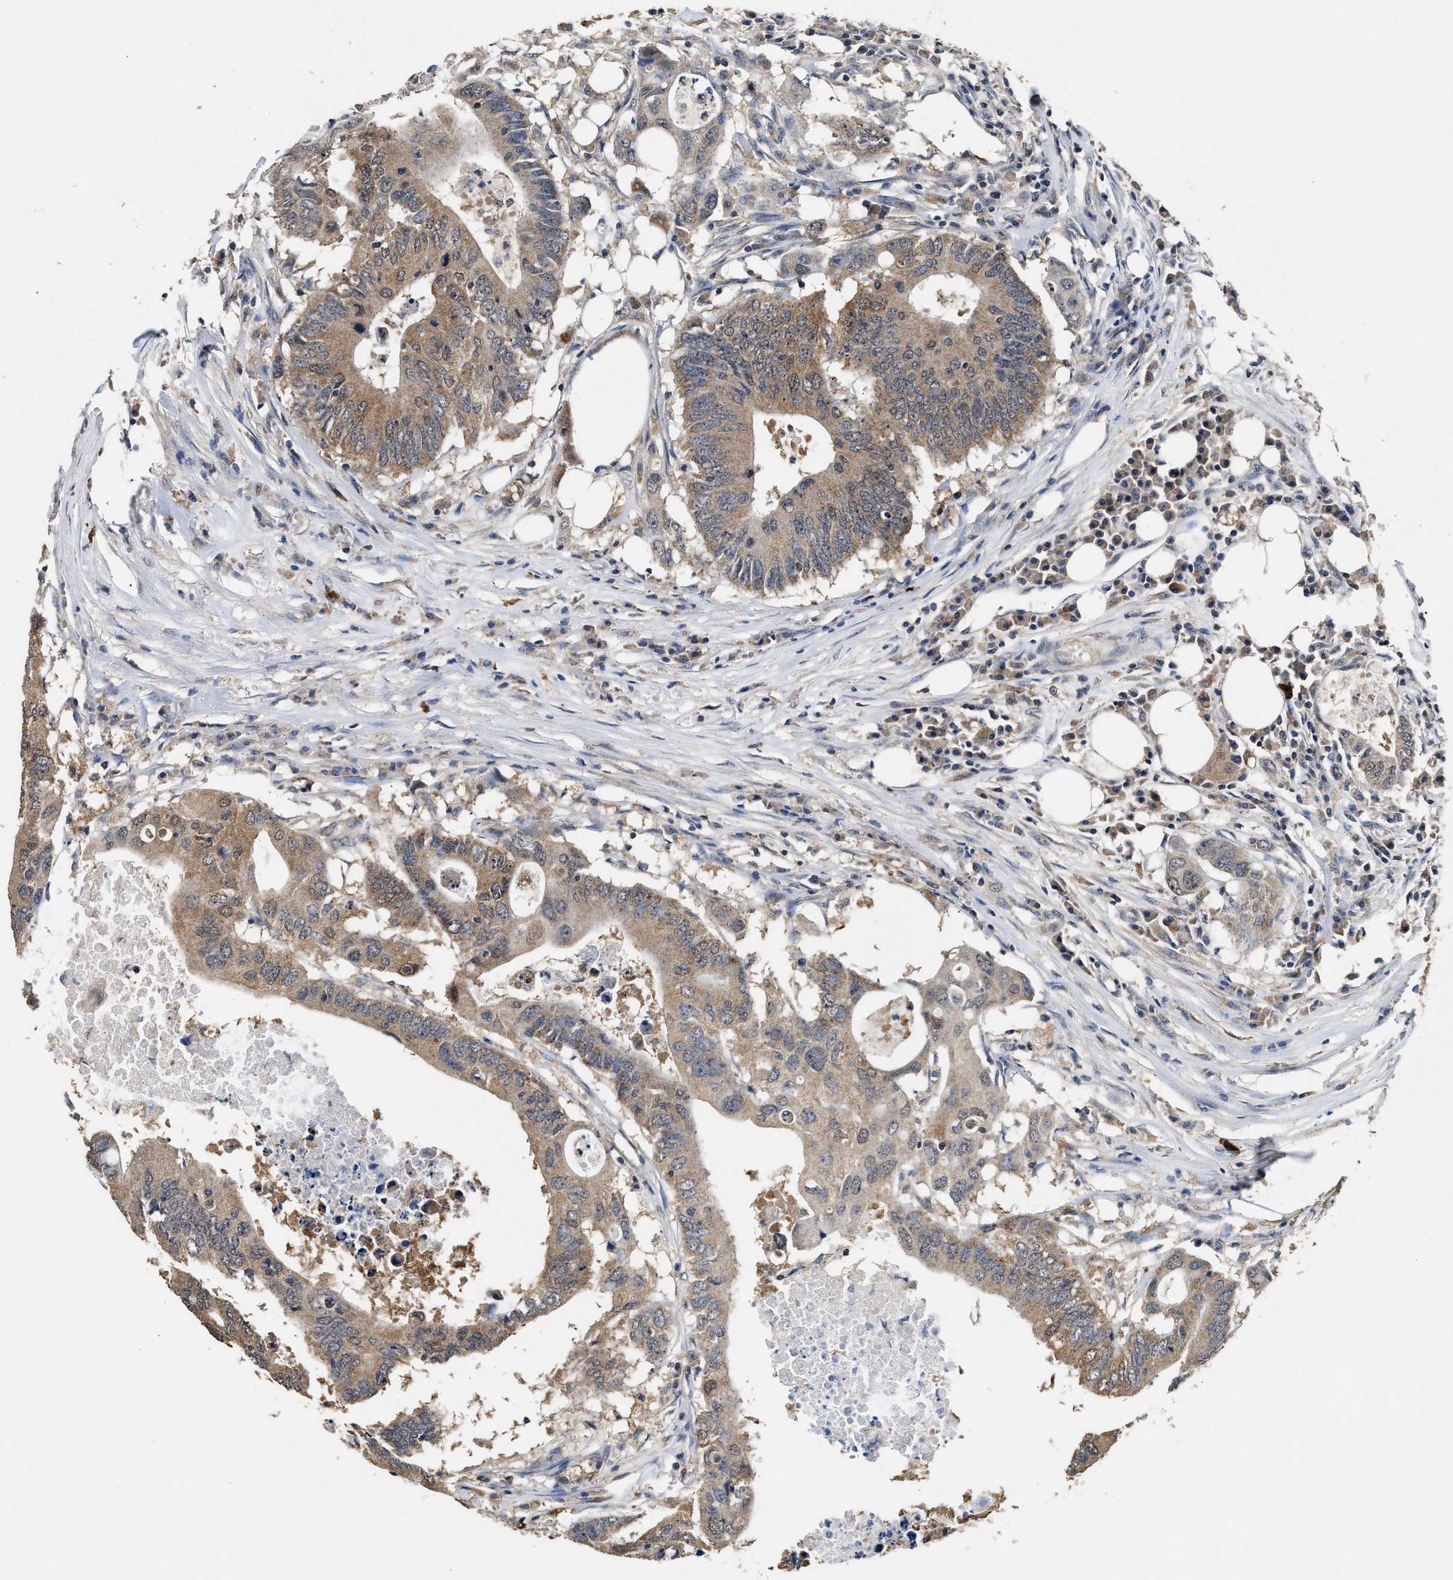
{"staining": {"intensity": "moderate", "quantity": ">75%", "location": "cytoplasmic/membranous"}, "tissue": "colorectal cancer", "cell_type": "Tumor cells", "image_type": "cancer", "snomed": [{"axis": "morphology", "description": "Adenocarcinoma, NOS"}, {"axis": "topography", "description": "Colon"}], "caption": "Tumor cells show moderate cytoplasmic/membranous expression in about >75% of cells in adenocarcinoma (colorectal).", "gene": "ACAT2", "patient": {"sex": "male", "age": 71}}